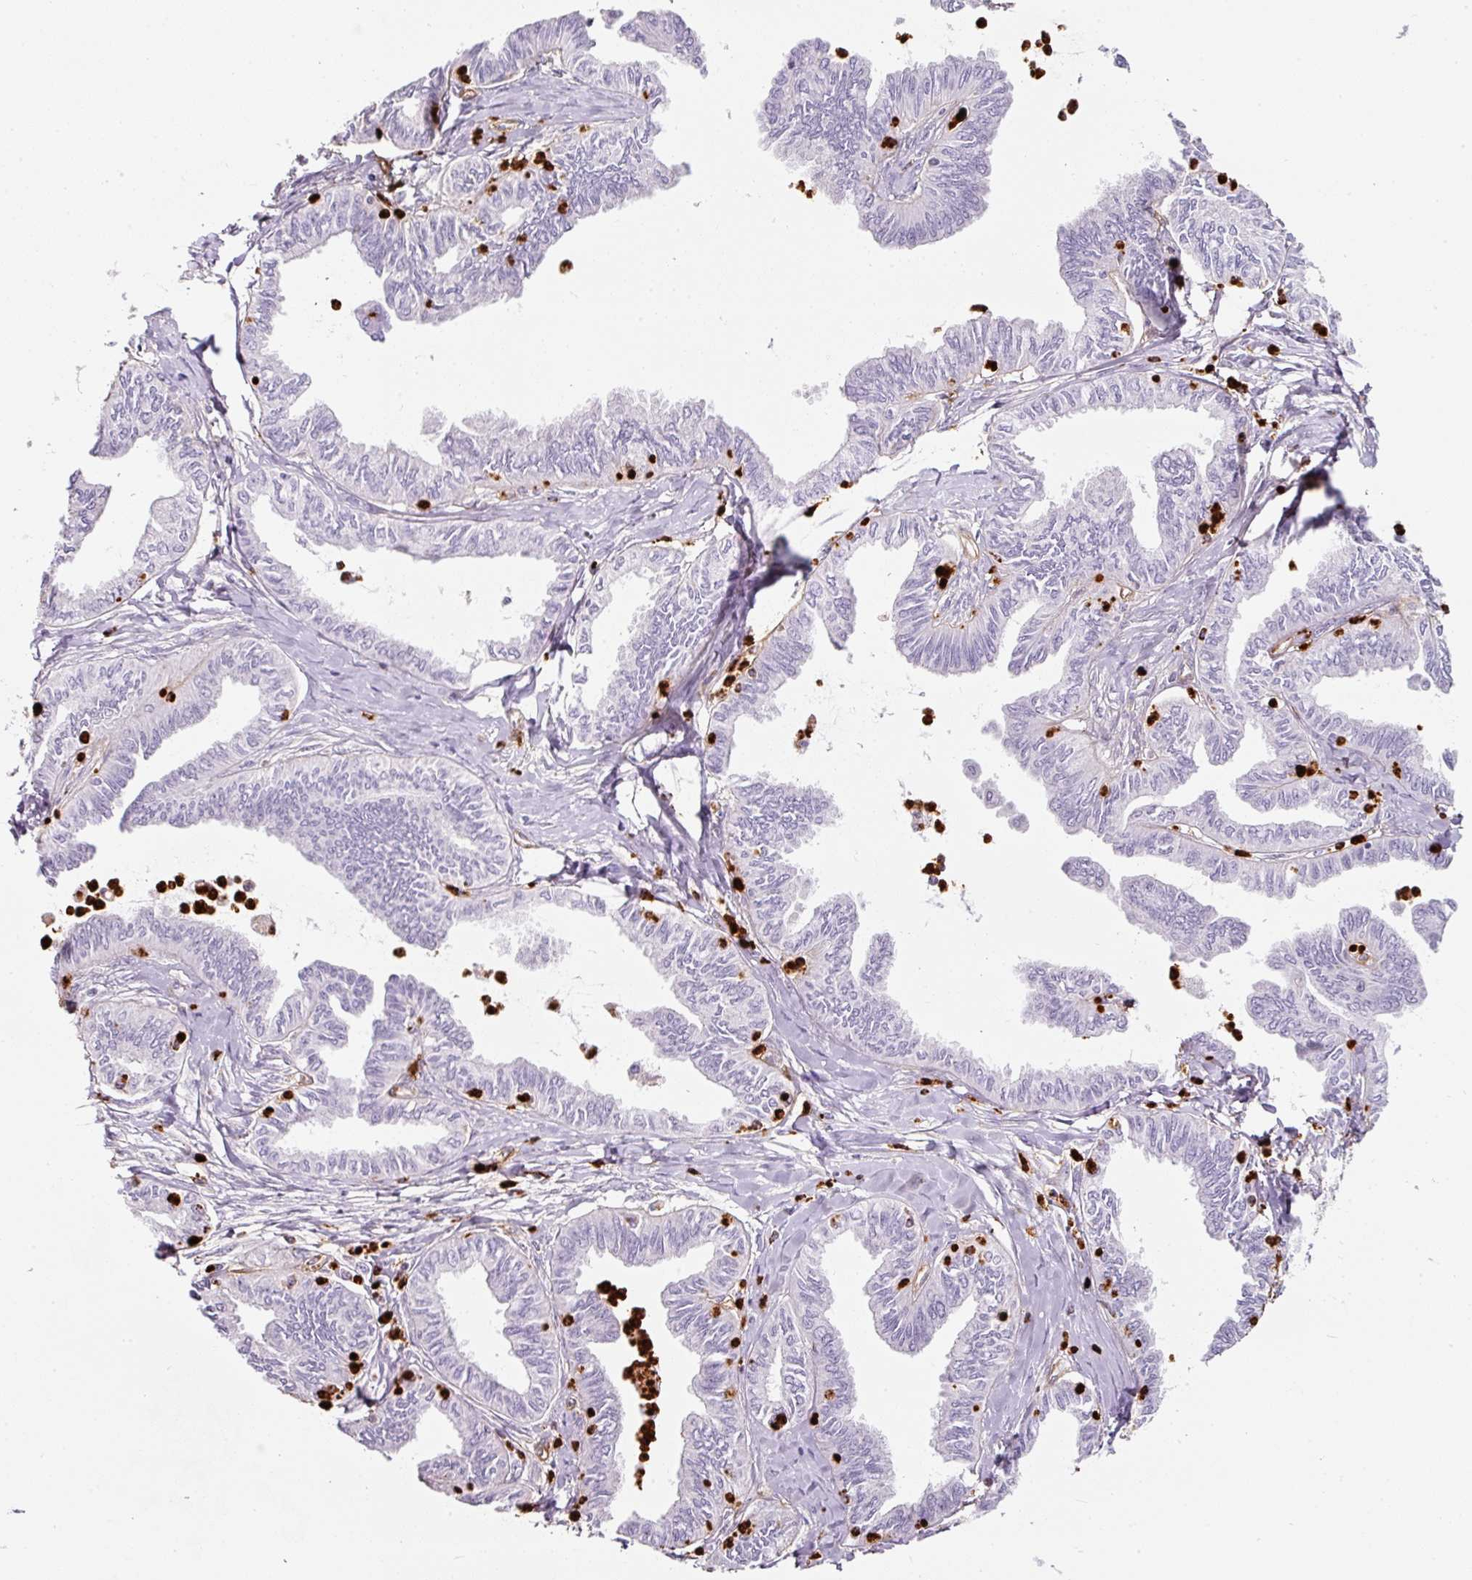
{"staining": {"intensity": "negative", "quantity": "none", "location": "none"}, "tissue": "ovarian cancer", "cell_type": "Tumor cells", "image_type": "cancer", "snomed": [{"axis": "morphology", "description": "Carcinoma, endometroid"}, {"axis": "topography", "description": "Ovary"}], "caption": "Immunohistochemistry (IHC) of human ovarian endometroid carcinoma reveals no positivity in tumor cells. (Brightfield microscopy of DAB IHC at high magnification).", "gene": "LOXL4", "patient": {"sex": "female", "age": 70}}